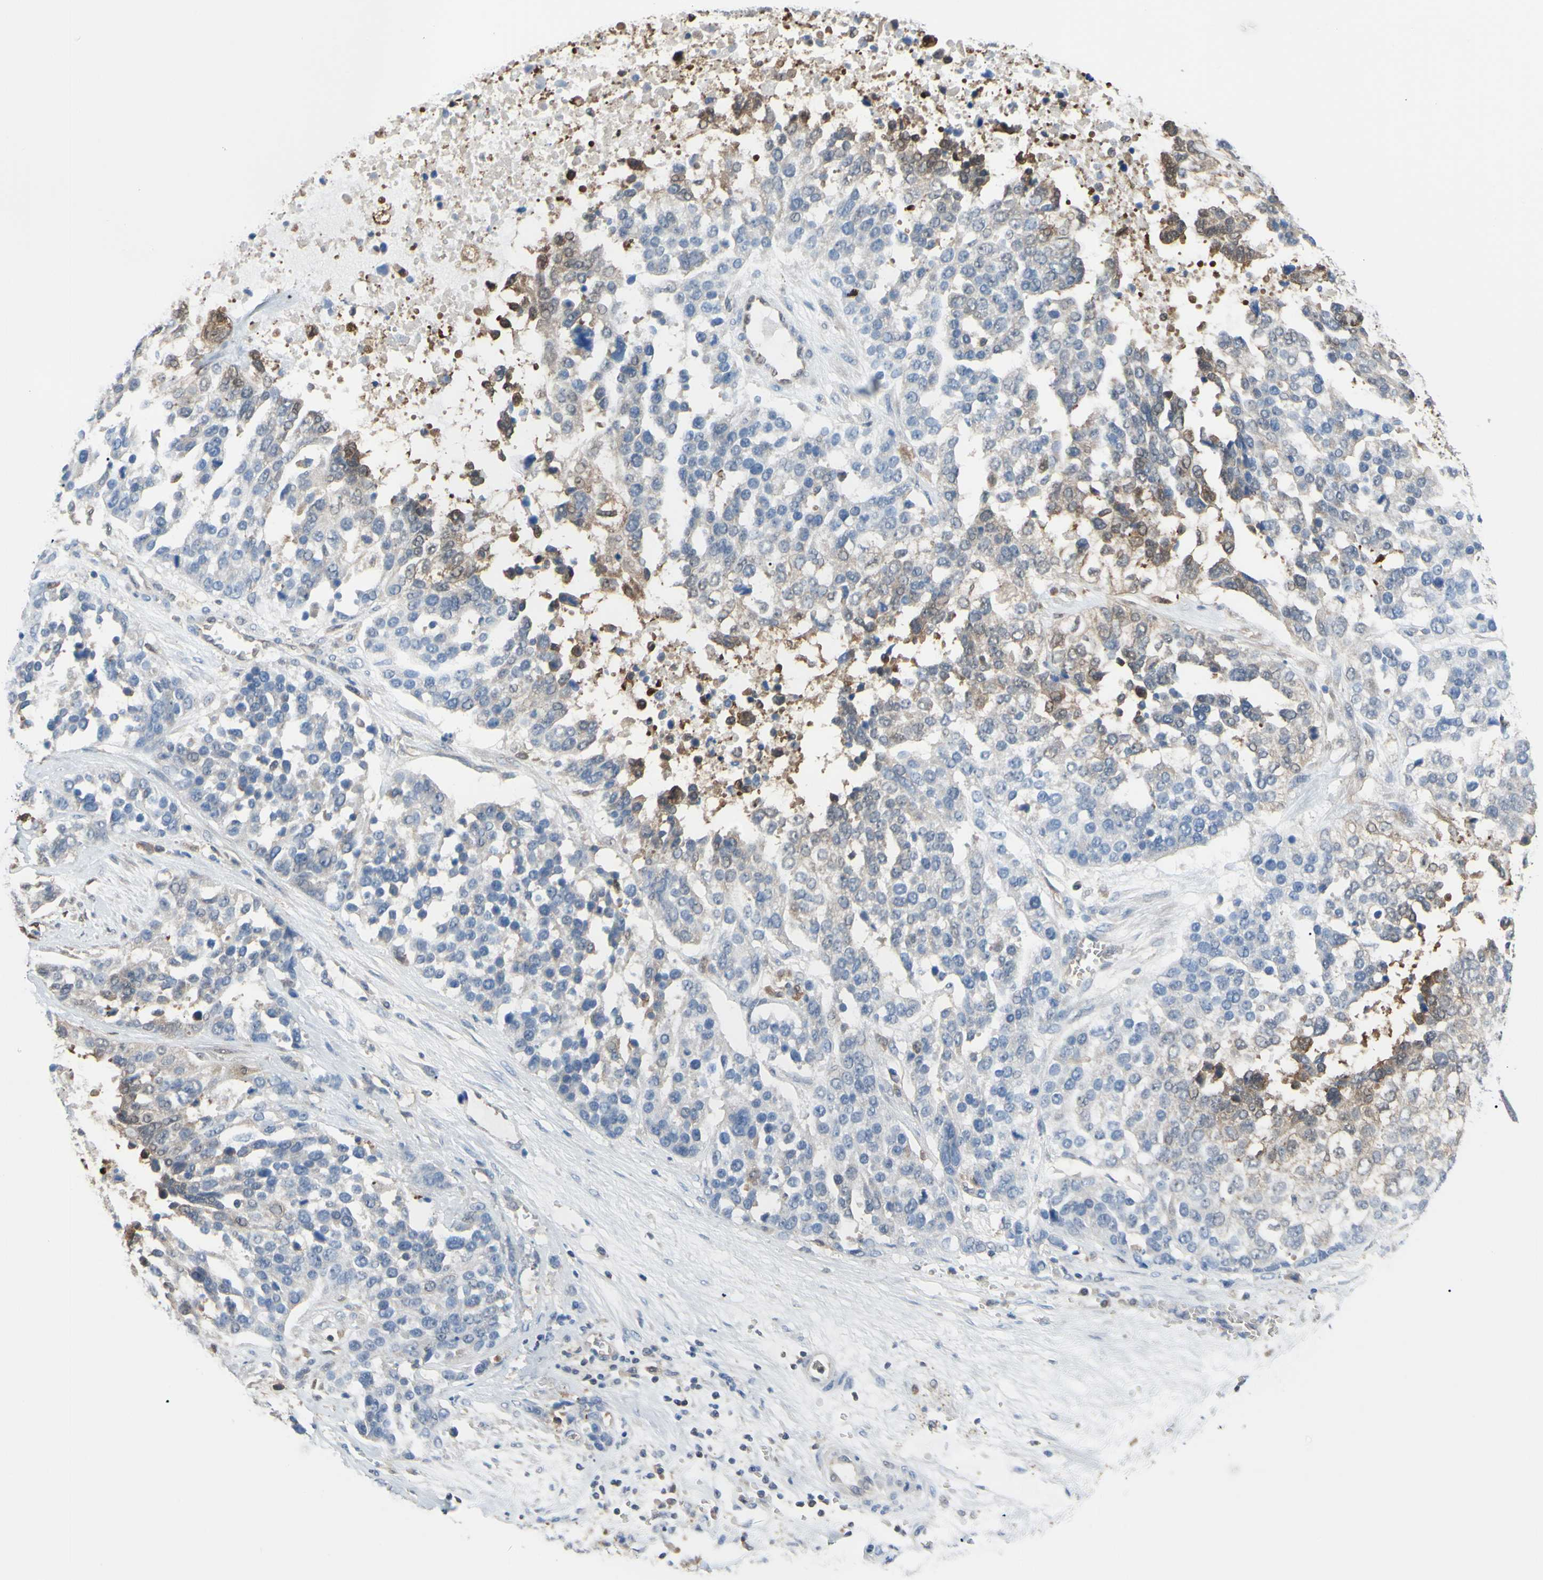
{"staining": {"intensity": "moderate", "quantity": "<25%", "location": "cytoplasmic/membranous"}, "tissue": "ovarian cancer", "cell_type": "Tumor cells", "image_type": "cancer", "snomed": [{"axis": "morphology", "description": "Cystadenocarcinoma, serous, NOS"}, {"axis": "topography", "description": "Ovary"}], "caption": "Human ovarian serous cystadenocarcinoma stained with a protein marker displays moderate staining in tumor cells.", "gene": "UPK3B", "patient": {"sex": "female", "age": 44}}